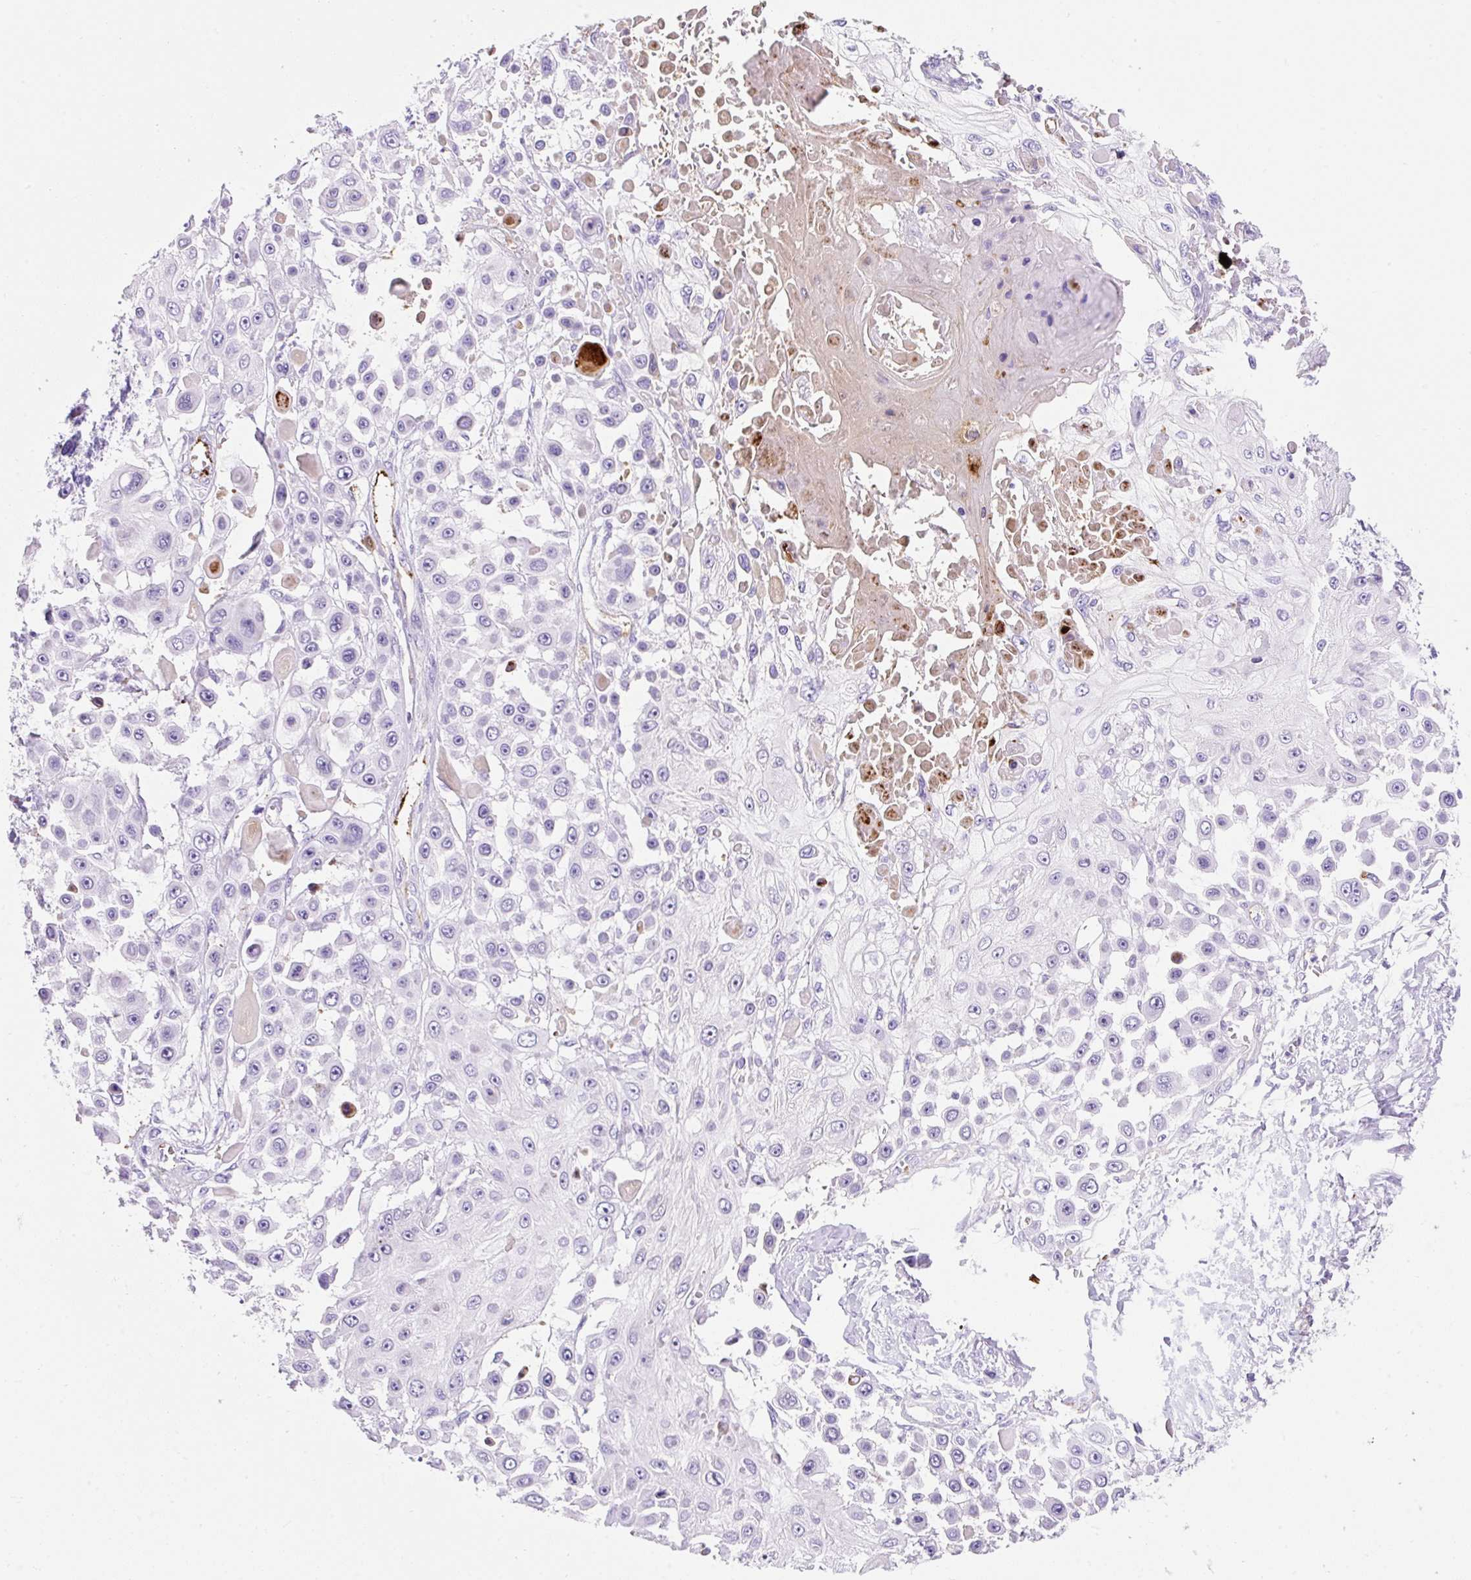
{"staining": {"intensity": "negative", "quantity": "none", "location": "none"}, "tissue": "skin cancer", "cell_type": "Tumor cells", "image_type": "cancer", "snomed": [{"axis": "morphology", "description": "Squamous cell carcinoma, NOS"}, {"axis": "topography", "description": "Skin"}], "caption": "An image of human squamous cell carcinoma (skin) is negative for staining in tumor cells.", "gene": "APOC4-APOC2", "patient": {"sex": "male", "age": 67}}